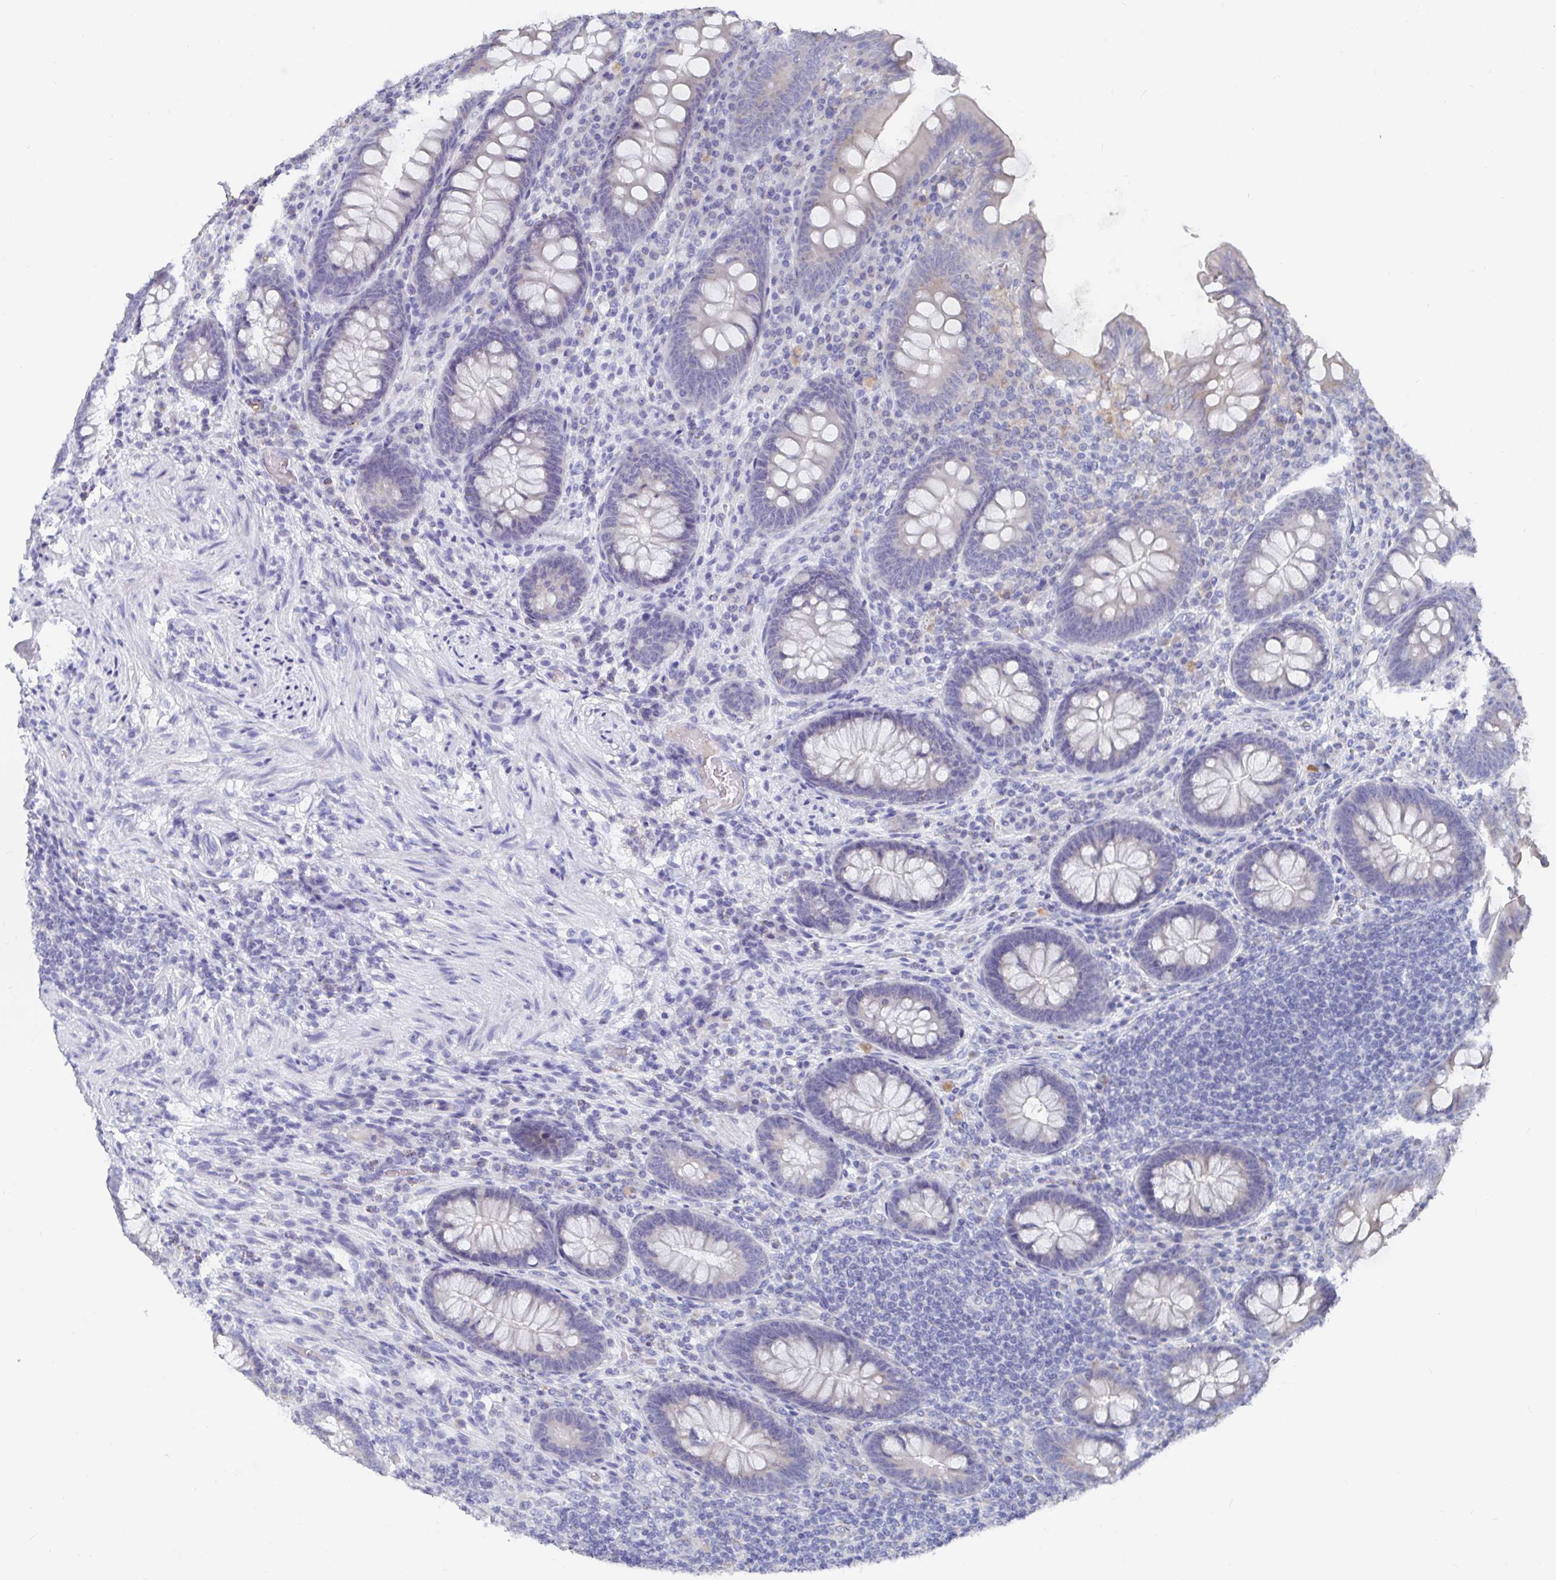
{"staining": {"intensity": "weak", "quantity": "<25%", "location": "cytoplasmic/membranous"}, "tissue": "appendix", "cell_type": "Glandular cells", "image_type": "normal", "snomed": [{"axis": "morphology", "description": "Normal tissue, NOS"}, {"axis": "topography", "description": "Appendix"}], "caption": "Immunohistochemistry (IHC) micrograph of benign appendix: human appendix stained with DAB exhibits no significant protein positivity in glandular cells.", "gene": "TAS2R39", "patient": {"sex": "male", "age": 71}}